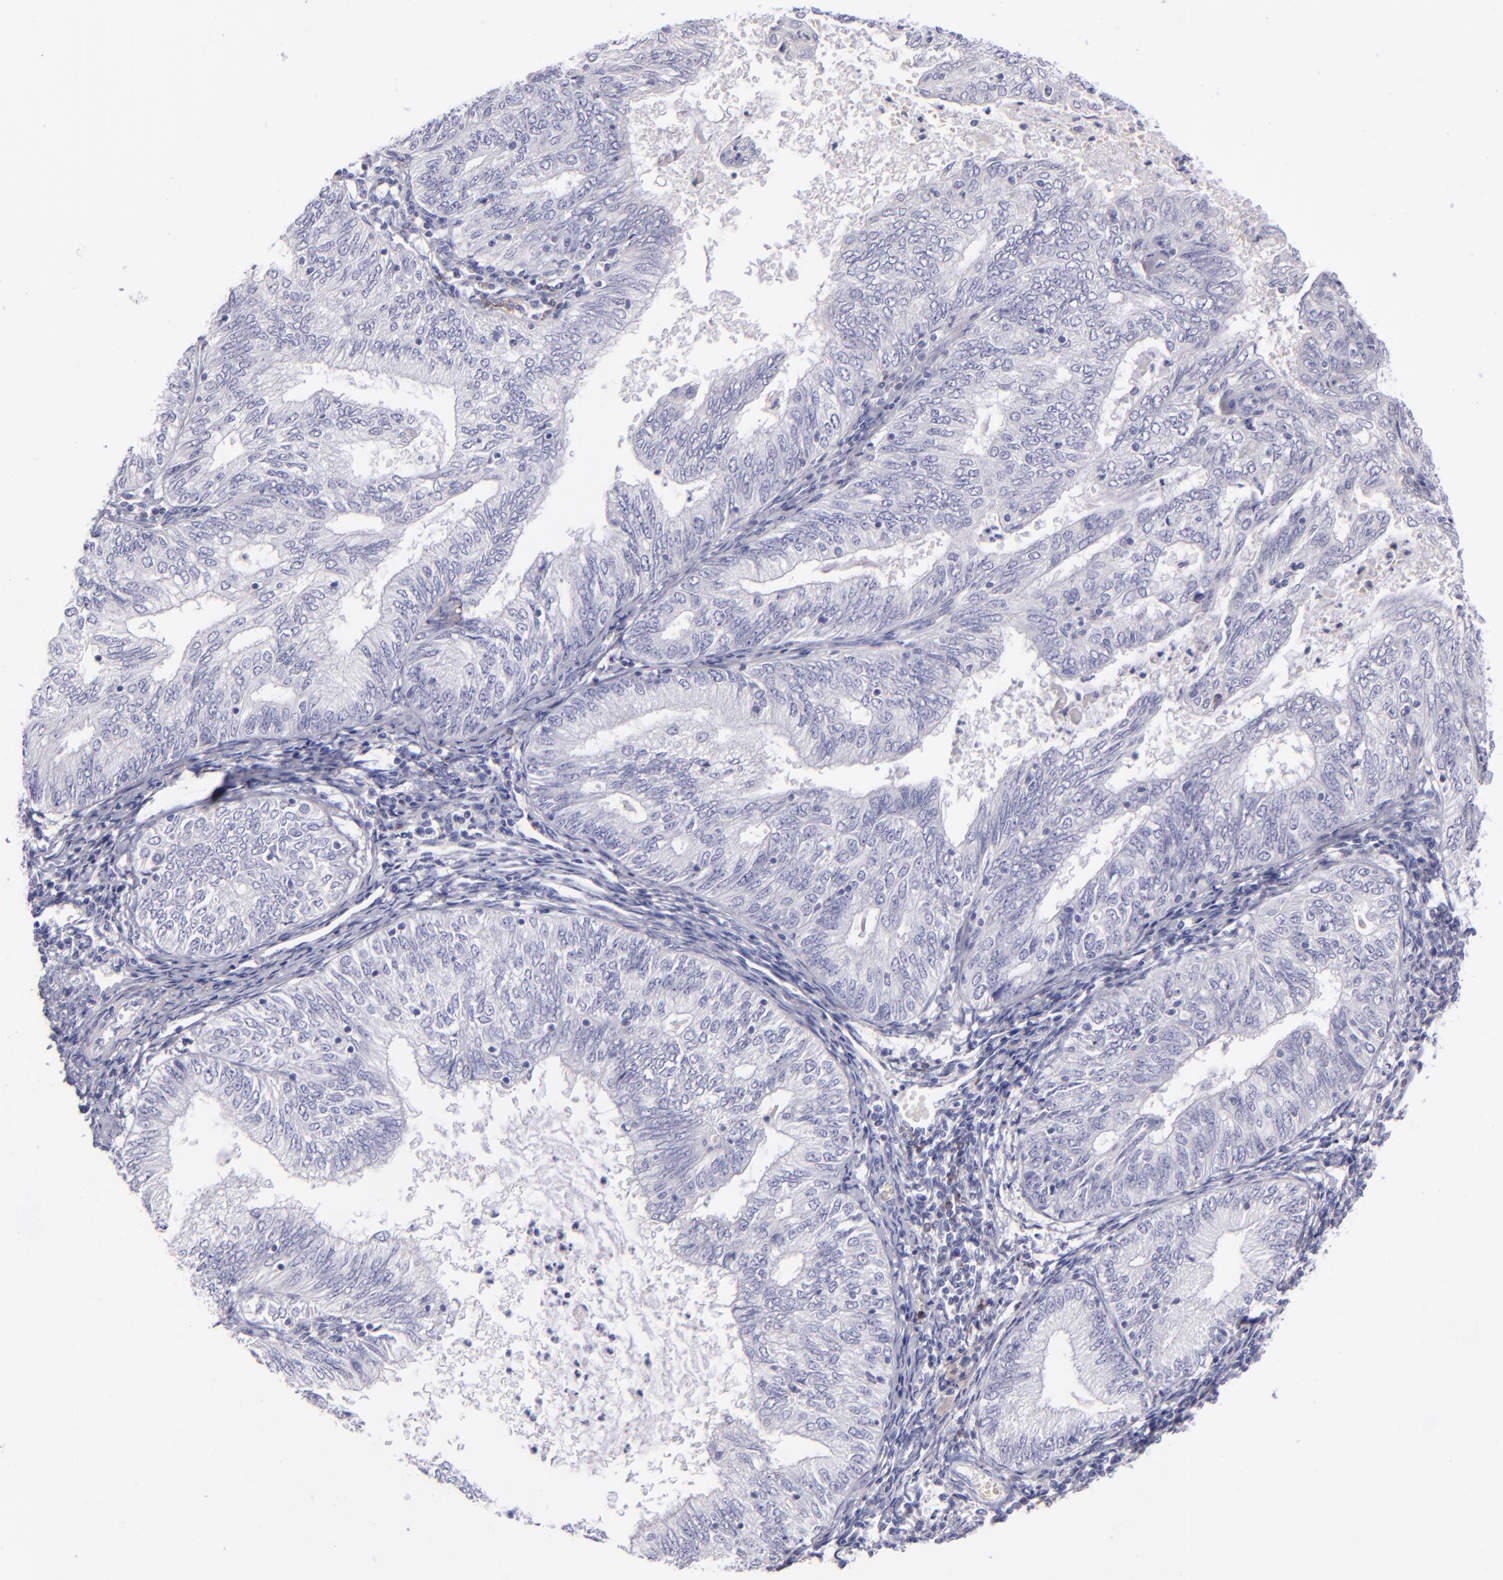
{"staining": {"intensity": "negative", "quantity": "none", "location": "none"}, "tissue": "endometrial cancer", "cell_type": "Tumor cells", "image_type": "cancer", "snomed": [{"axis": "morphology", "description": "Adenocarcinoma, NOS"}, {"axis": "topography", "description": "Endometrium"}], "caption": "This is an immunohistochemistry photomicrograph of endometrial adenocarcinoma. There is no expression in tumor cells.", "gene": "CD22", "patient": {"sex": "female", "age": 69}}